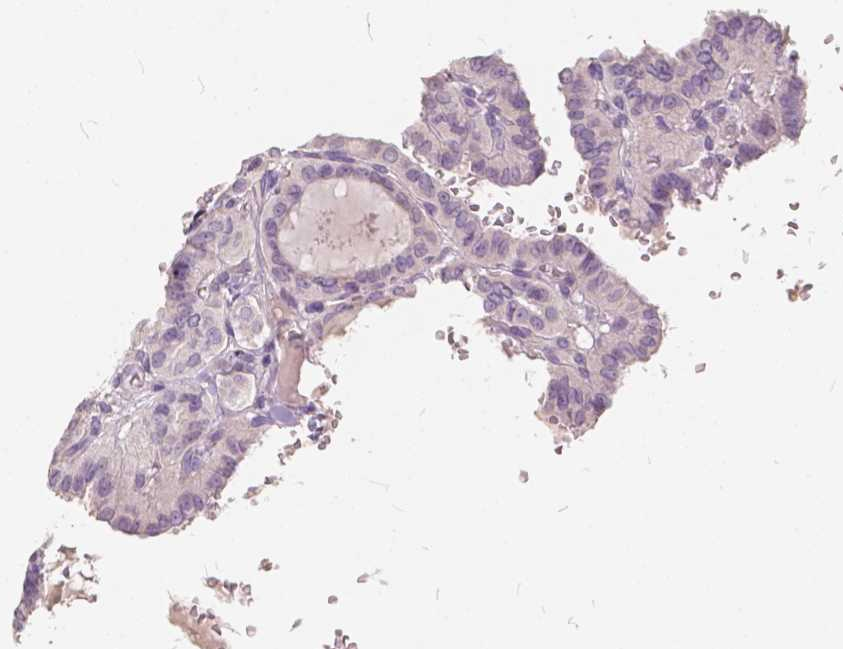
{"staining": {"intensity": "negative", "quantity": "none", "location": "none"}, "tissue": "thyroid cancer", "cell_type": "Tumor cells", "image_type": "cancer", "snomed": [{"axis": "morphology", "description": "Papillary adenocarcinoma, NOS"}, {"axis": "topography", "description": "Thyroid gland"}], "caption": "Tumor cells show no significant staining in papillary adenocarcinoma (thyroid).", "gene": "SLC7A8", "patient": {"sex": "female", "age": 21}}